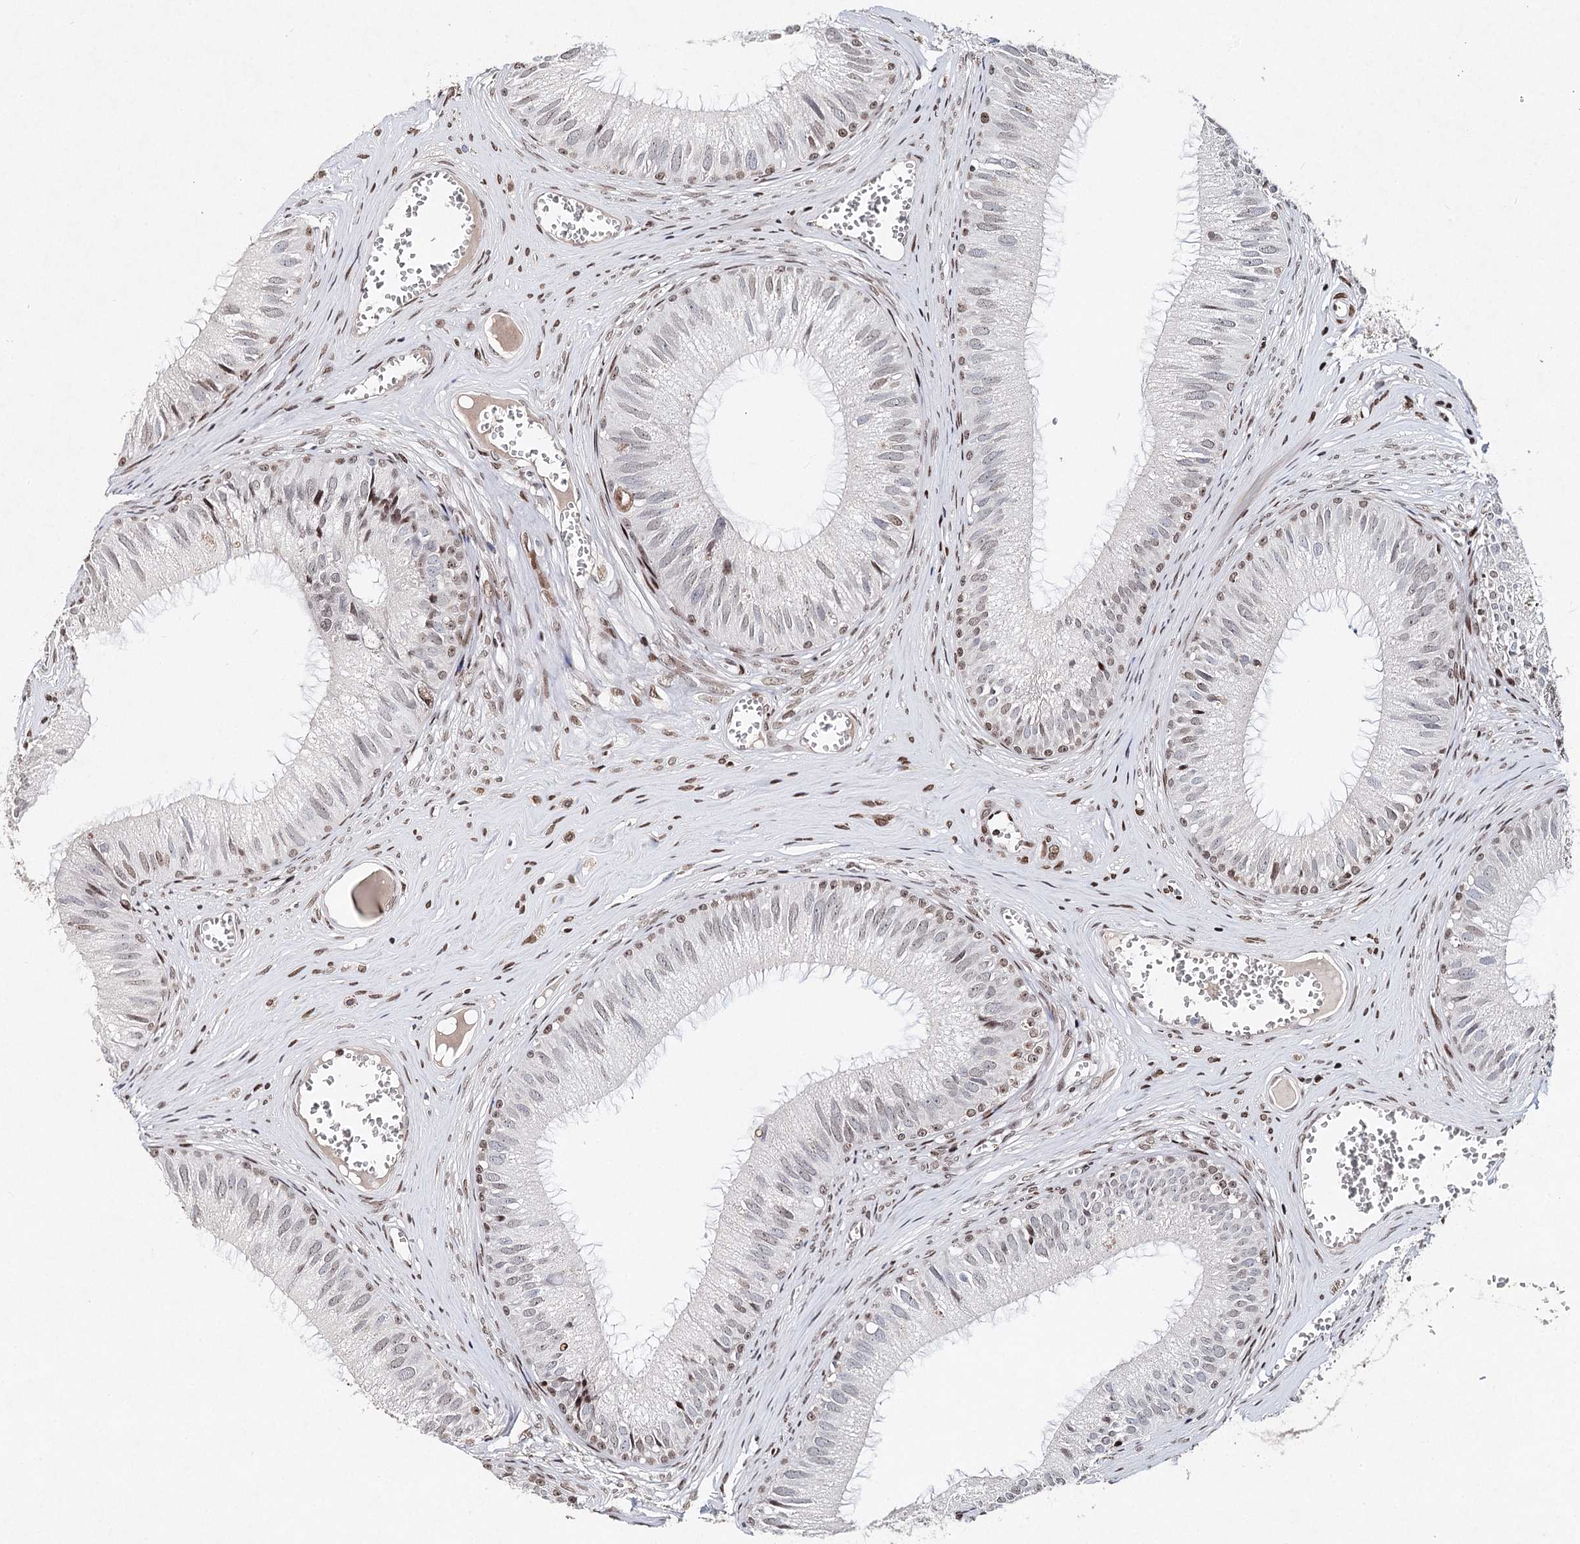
{"staining": {"intensity": "moderate", "quantity": "25%-75%", "location": "nuclear"}, "tissue": "epididymis", "cell_type": "Glandular cells", "image_type": "normal", "snomed": [{"axis": "morphology", "description": "Normal tissue, NOS"}, {"axis": "topography", "description": "Epididymis"}], "caption": "Protein staining demonstrates moderate nuclear expression in about 25%-75% of glandular cells in benign epididymis.", "gene": "FRMD4A", "patient": {"sex": "male", "age": 36}}